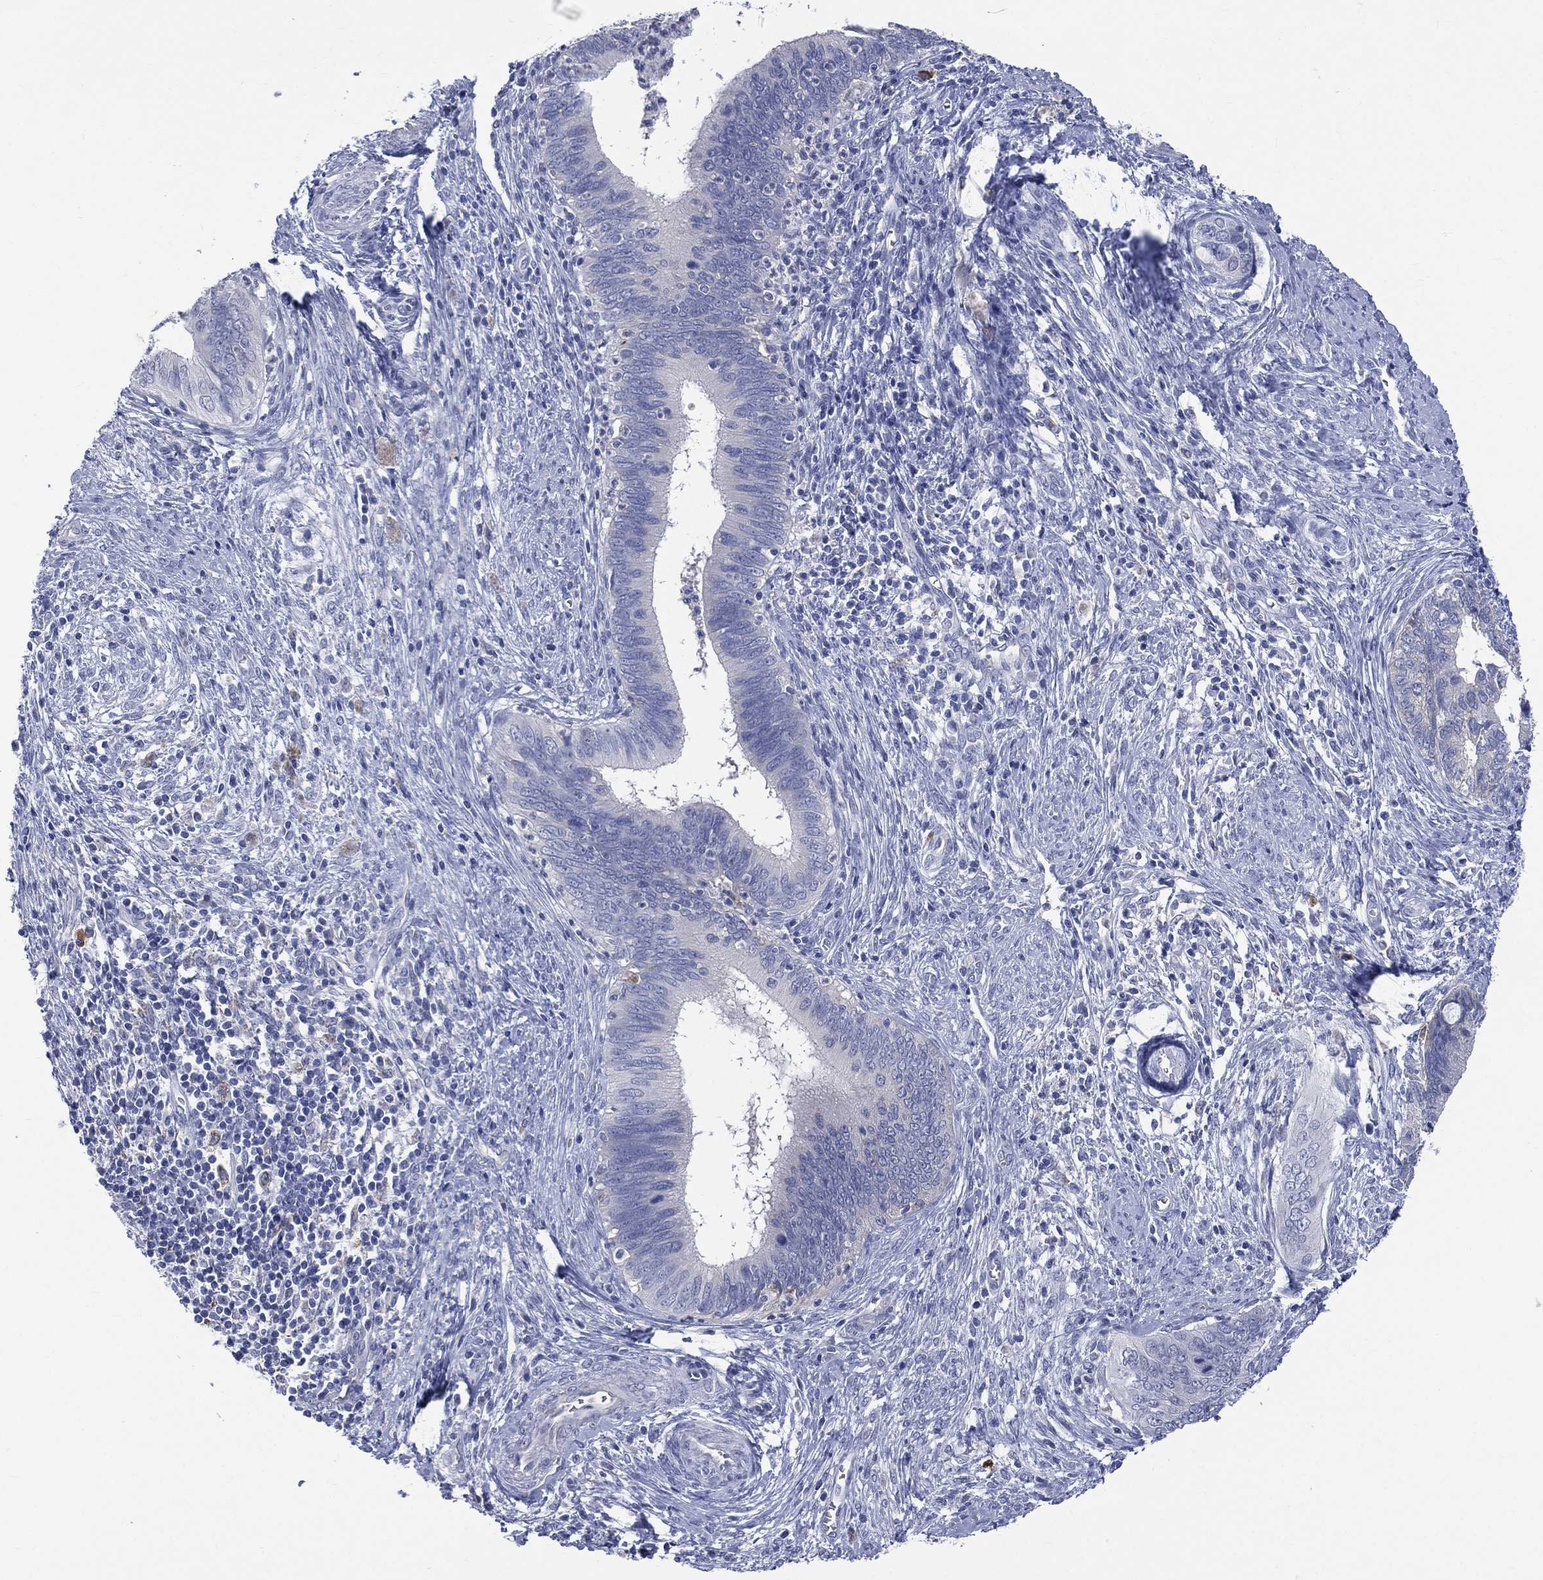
{"staining": {"intensity": "negative", "quantity": "none", "location": "none"}, "tissue": "cervical cancer", "cell_type": "Tumor cells", "image_type": "cancer", "snomed": [{"axis": "morphology", "description": "Adenocarcinoma, NOS"}, {"axis": "topography", "description": "Cervix"}], "caption": "Cervical cancer (adenocarcinoma) was stained to show a protein in brown. There is no significant positivity in tumor cells. (DAB immunohistochemistry (IHC) visualized using brightfield microscopy, high magnification).", "gene": "AKAP3", "patient": {"sex": "female", "age": 42}}